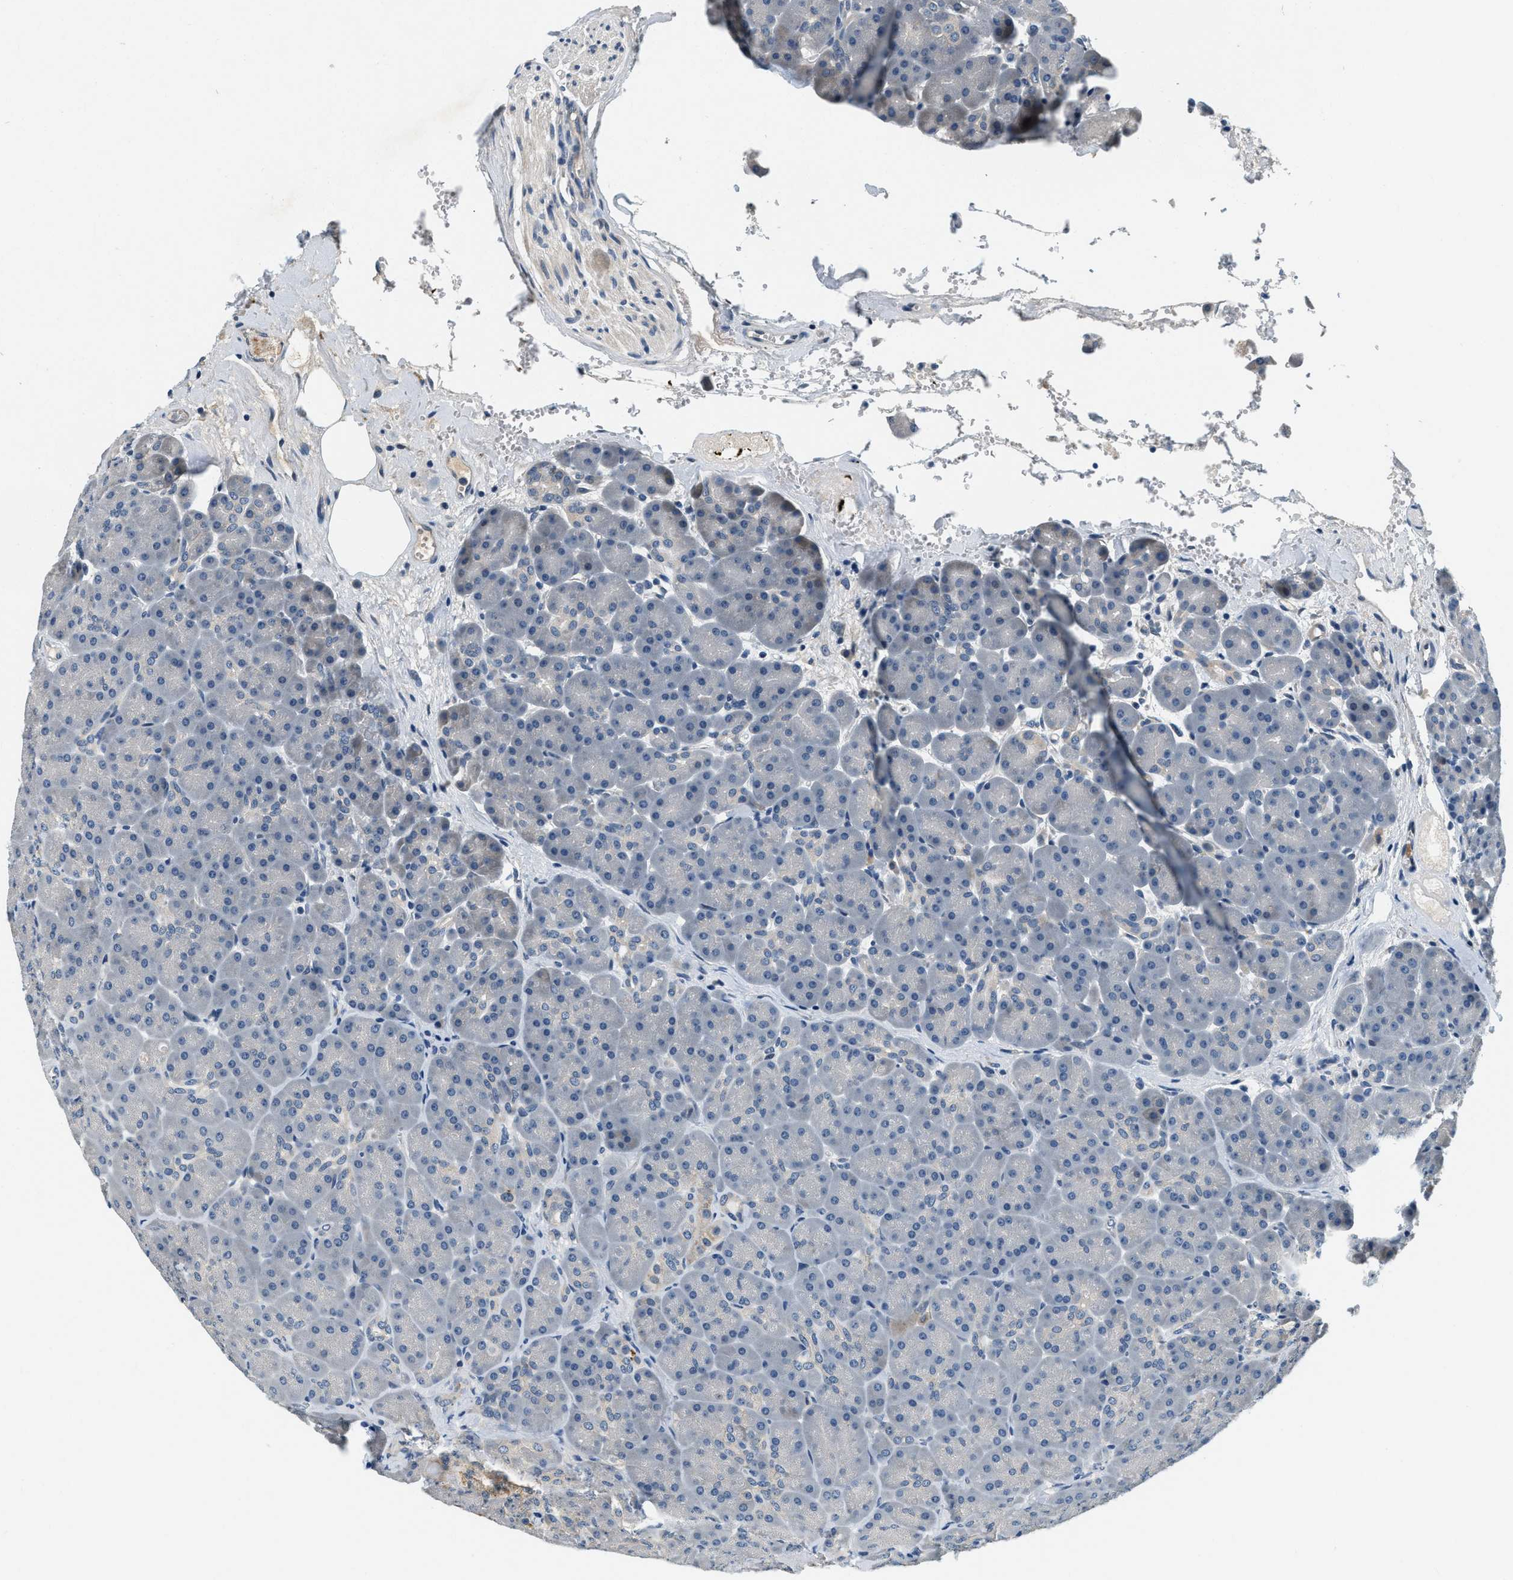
{"staining": {"intensity": "negative", "quantity": "none", "location": "none"}, "tissue": "pancreas", "cell_type": "Exocrine glandular cells", "image_type": "normal", "snomed": [{"axis": "morphology", "description": "Normal tissue, NOS"}, {"axis": "topography", "description": "Pancreas"}], "caption": "Immunohistochemistry (IHC) image of unremarkable pancreas: human pancreas stained with DAB exhibits no significant protein positivity in exocrine glandular cells.", "gene": "YAE1", "patient": {"sex": "male", "age": 66}}